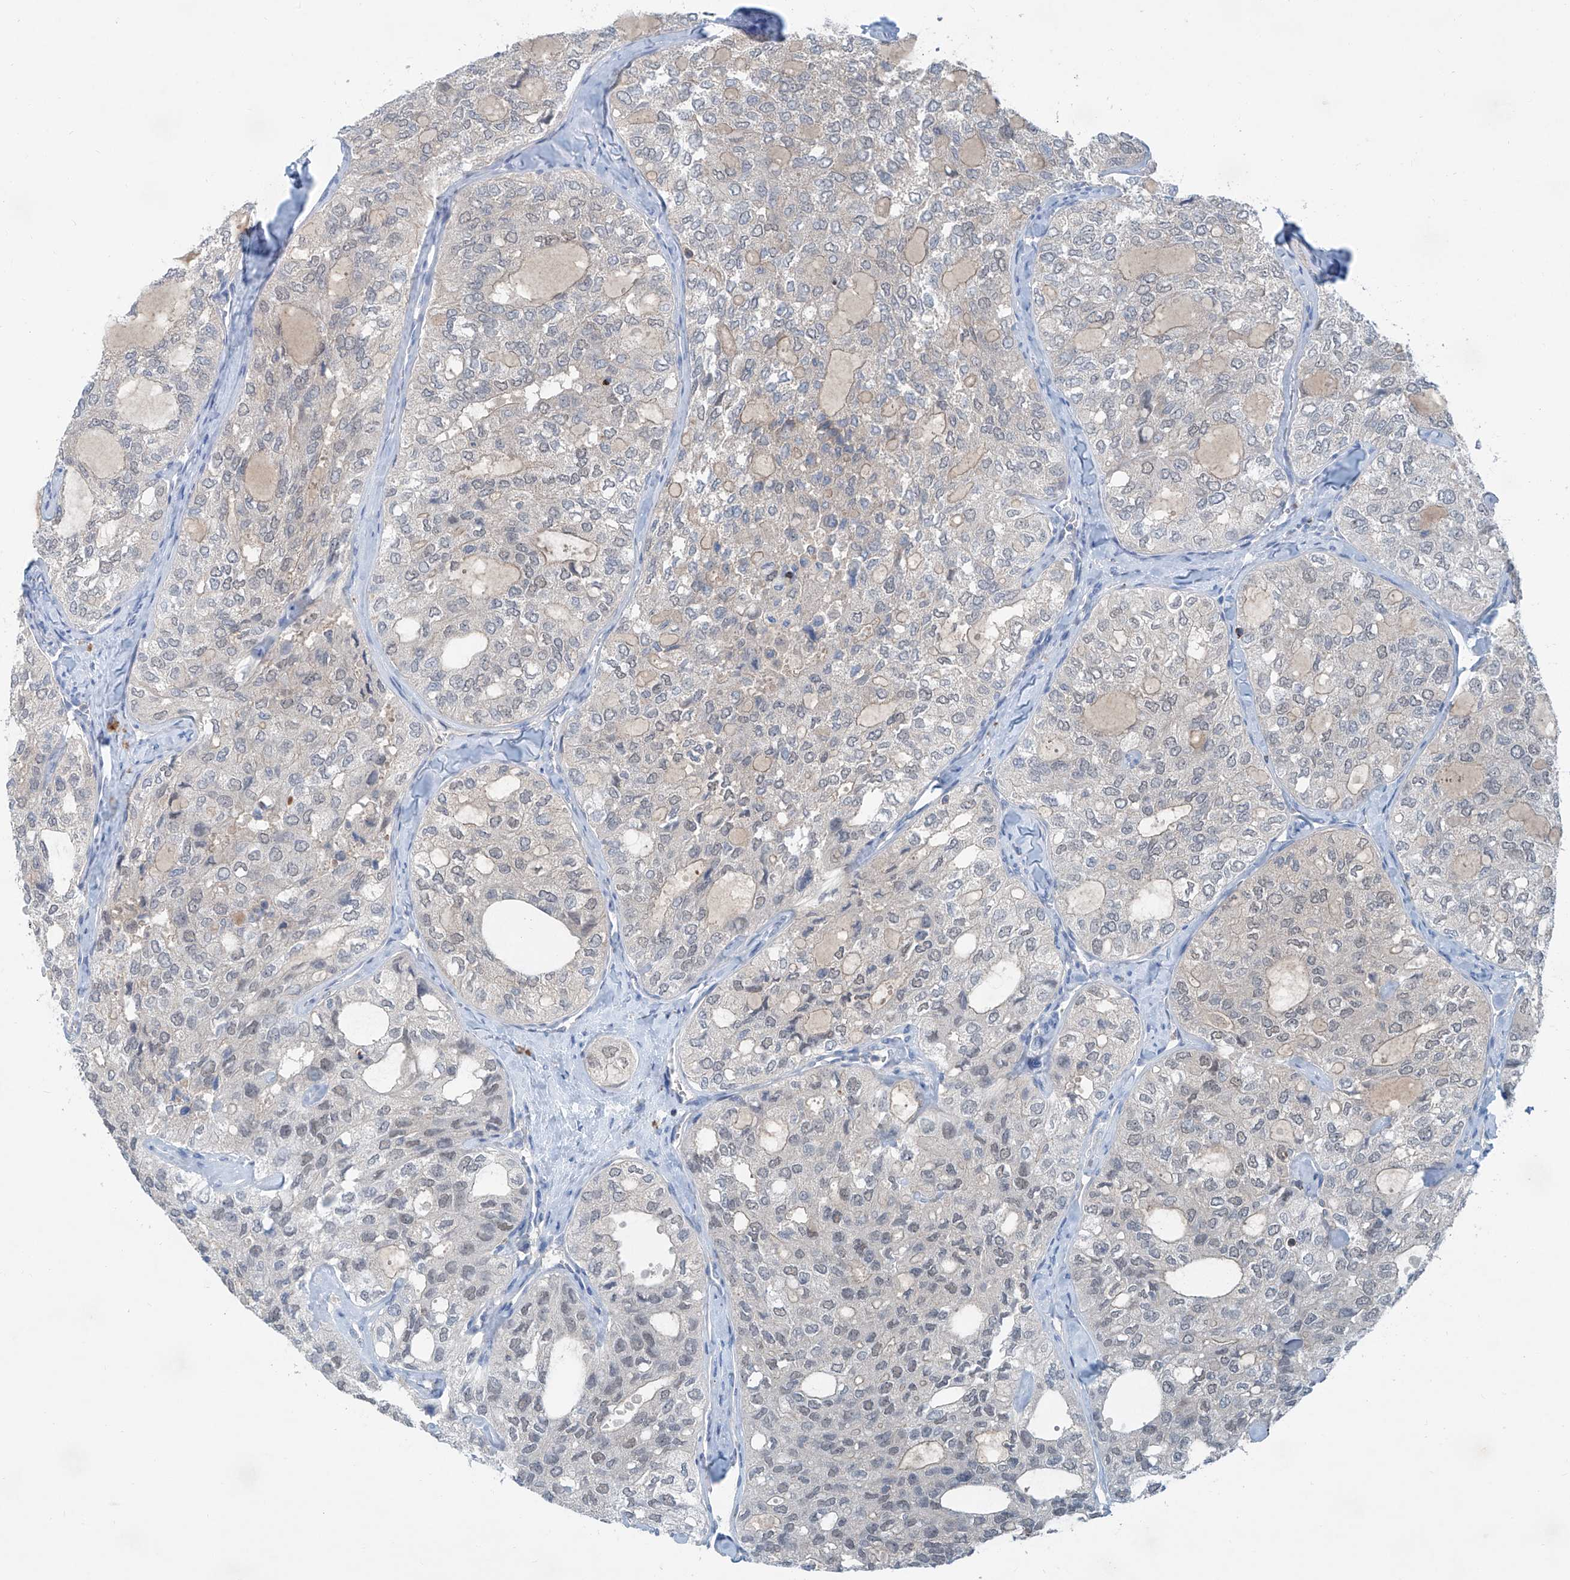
{"staining": {"intensity": "negative", "quantity": "none", "location": "none"}, "tissue": "thyroid cancer", "cell_type": "Tumor cells", "image_type": "cancer", "snomed": [{"axis": "morphology", "description": "Follicular adenoma carcinoma, NOS"}, {"axis": "topography", "description": "Thyroid gland"}], "caption": "Protein analysis of thyroid follicular adenoma carcinoma exhibits no significant staining in tumor cells. (Stains: DAB (3,3'-diaminobenzidine) IHC with hematoxylin counter stain, Microscopy: brightfield microscopy at high magnification).", "gene": "ANKRD34A", "patient": {"sex": "male", "age": 75}}